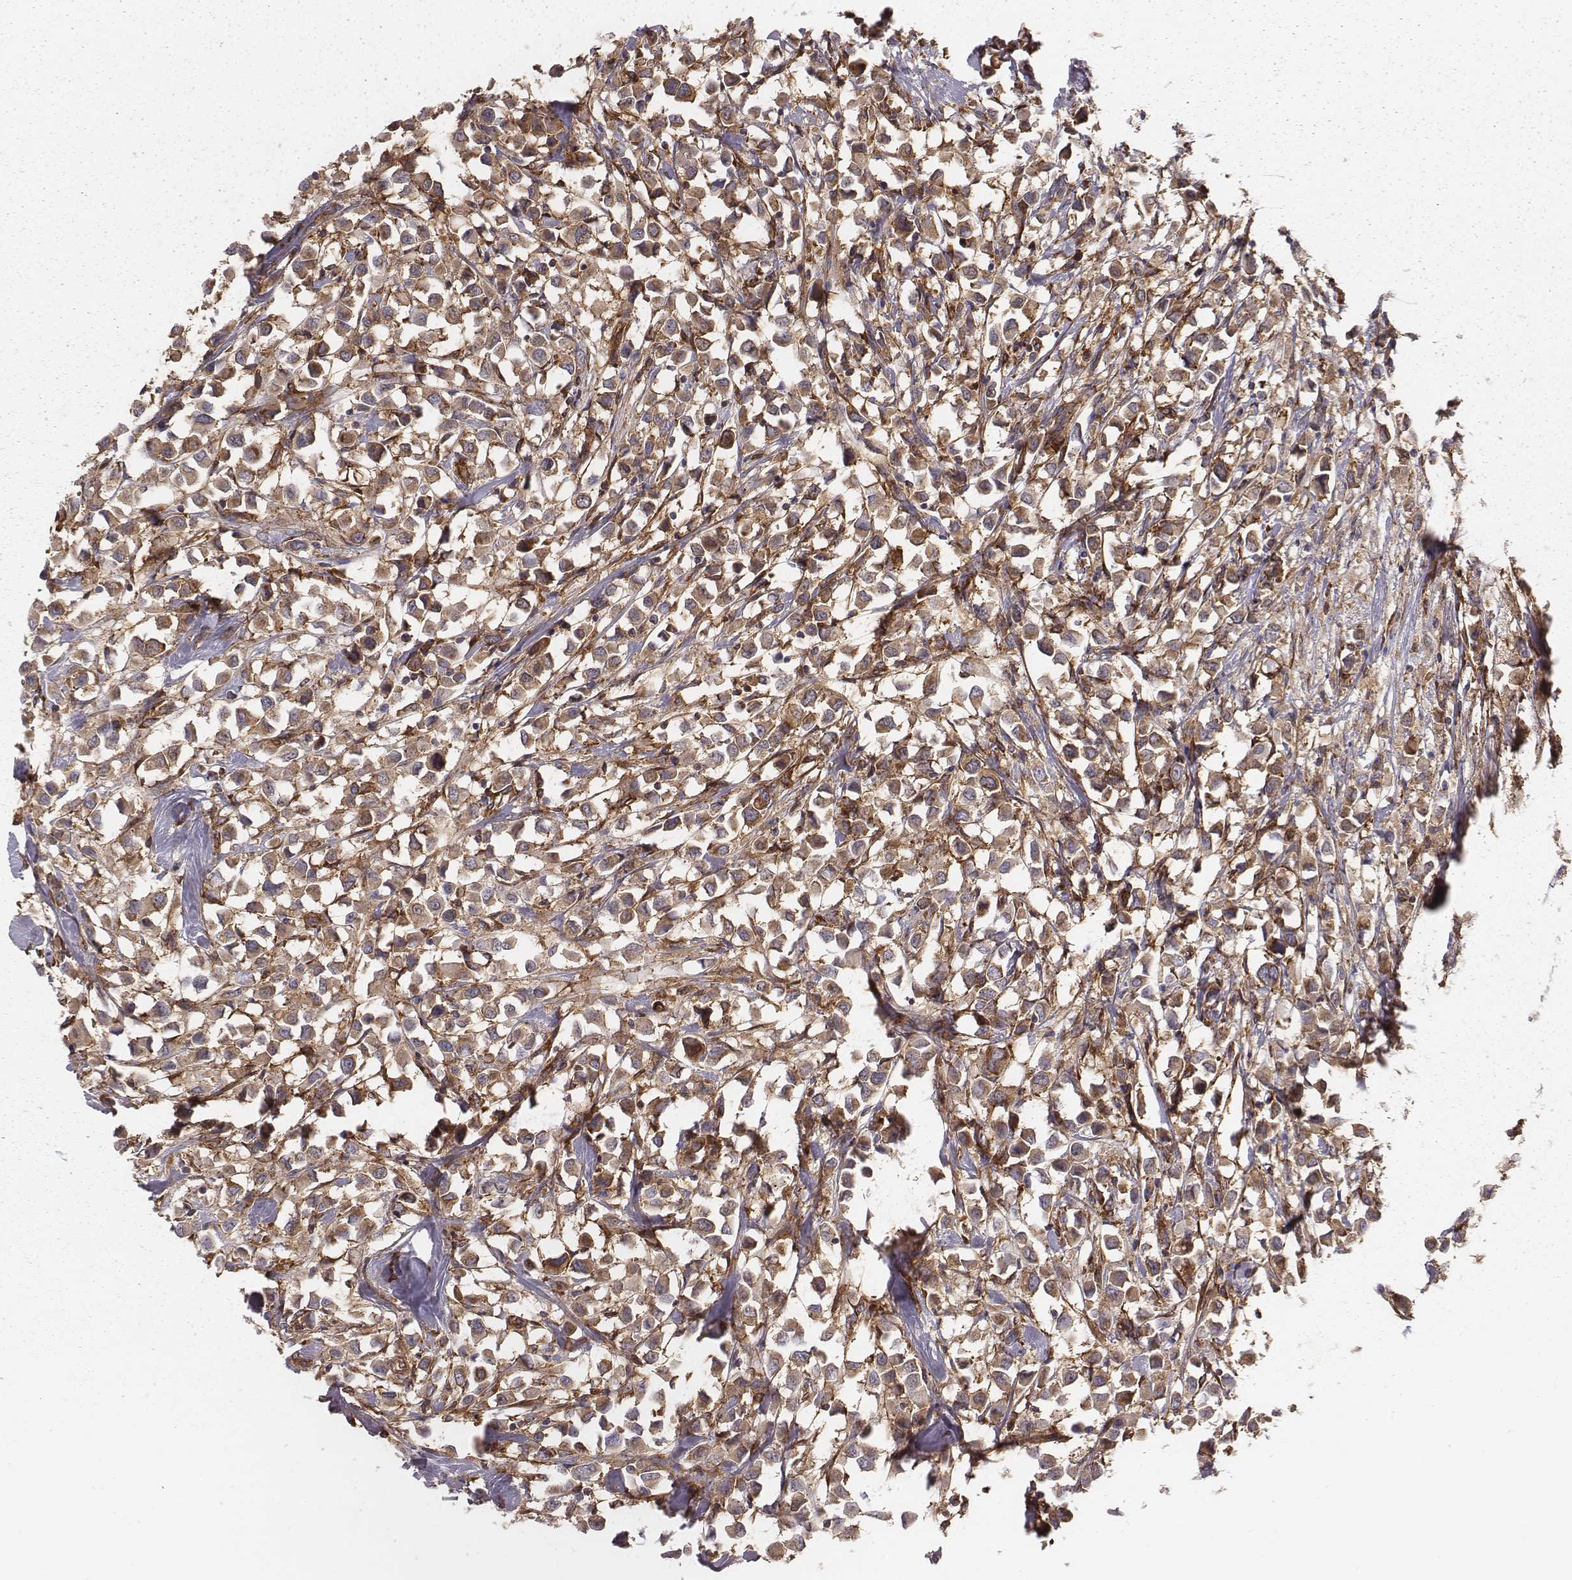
{"staining": {"intensity": "moderate", "quantity": ">75%", "location": "cytoplasmic/membranous"}, "tissue": "breast cancer", "cell_type": "Tumor cells", "image_type": "cancer", "snomed": [{"axis": "morphology", "description": "Duct carcinoma"}, {"axis": "topography", "description": "Breast"}], "caption": "Immunohistochemistry histopathology image of neoplastic tissue: breast cancer stained using immunohistochemistry shows medium levels of moderate protein expression localized specifically in the cytoplasmic/membranous of tumor cells, appearing as a cytoplasmic/membranous brown color.", "gene": "TXLNA", "patient": {"sex": "female", "age": 61}}